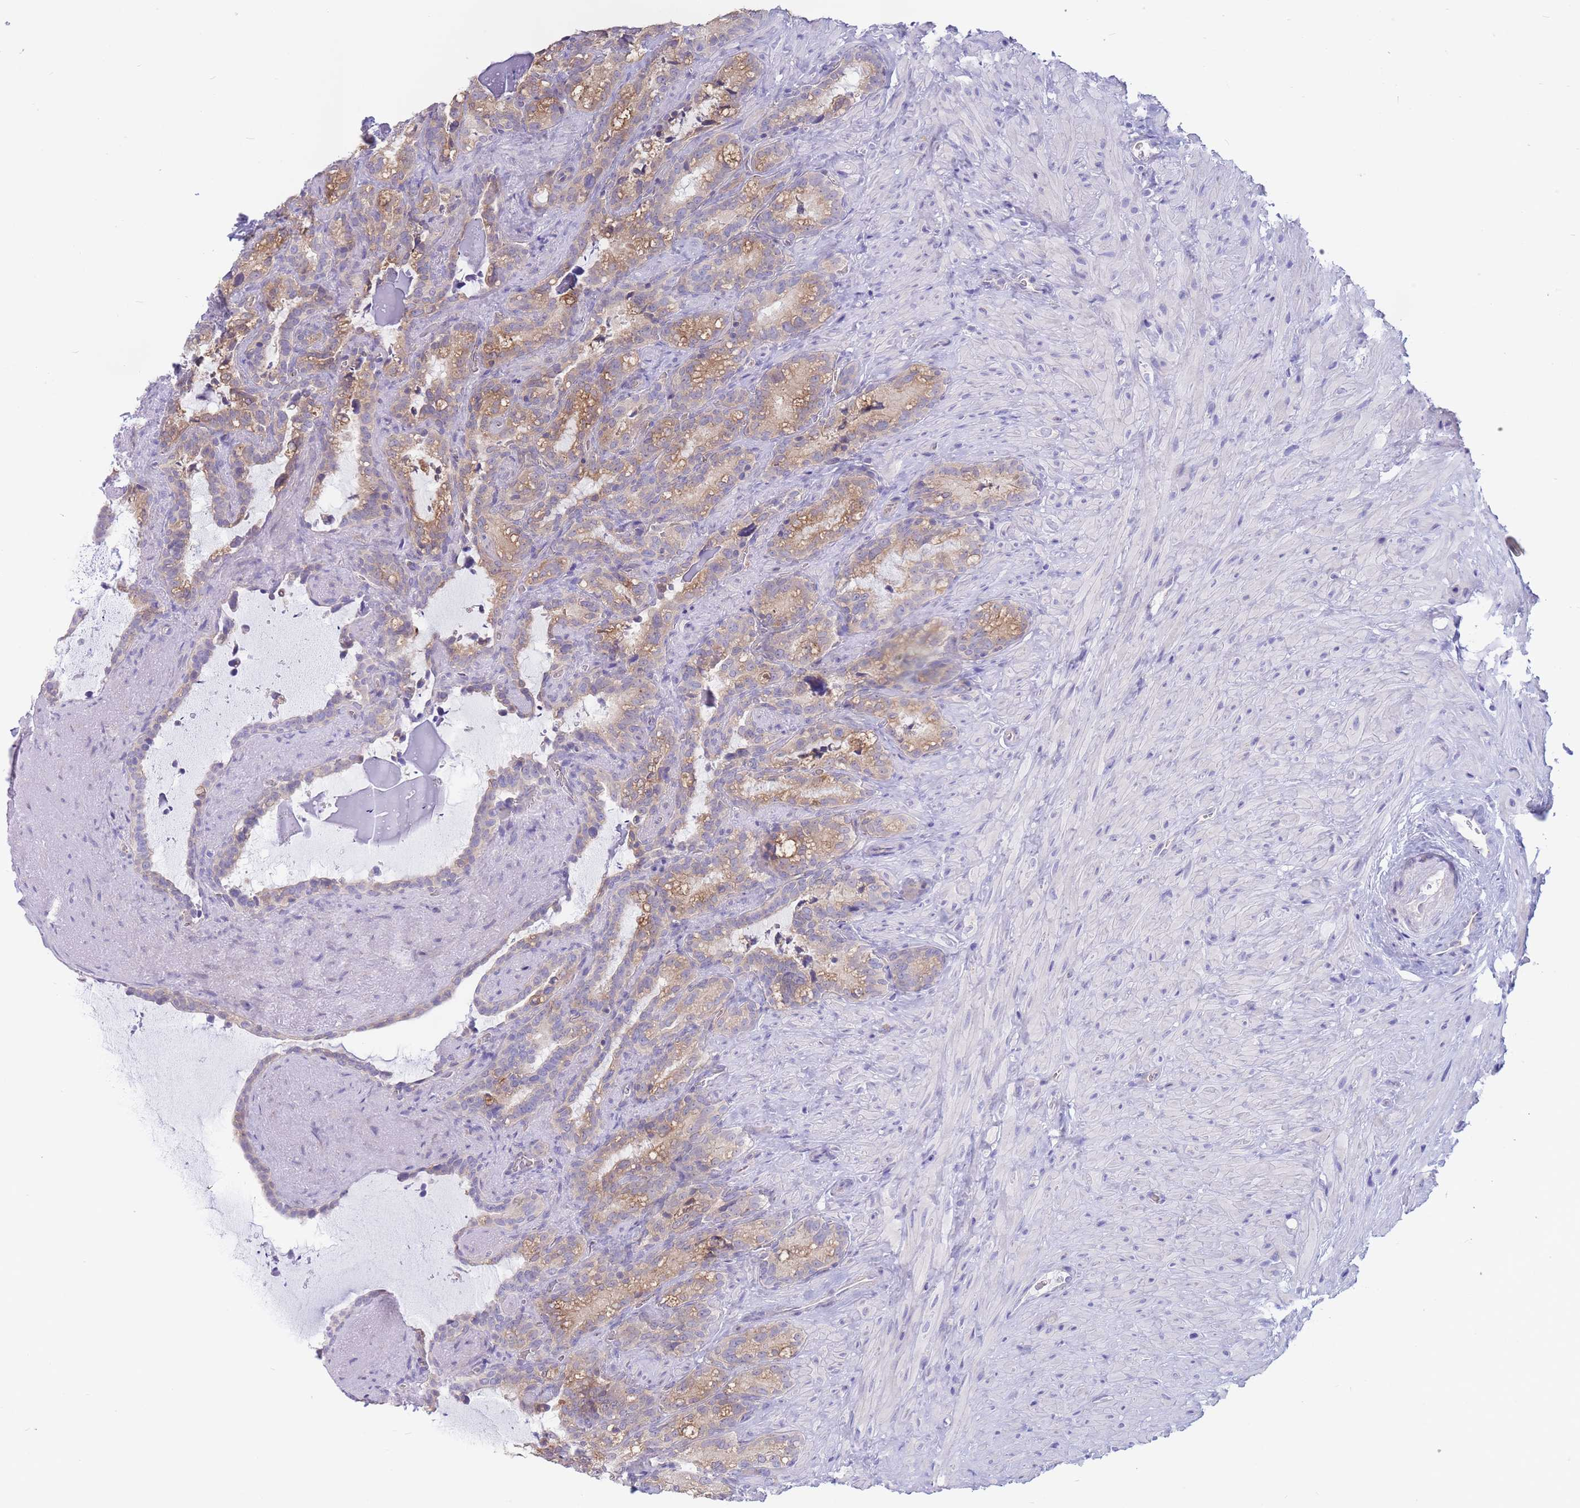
{"staining": {"intensity": "moderate", "quantity": "25%-75%", "location": "cytoplasmic/membranous"}, "tissue": "seminal vesicle", "cell_type": "Glandular cells", "image_type": "normal", "snomed": [{"axis": "morphology", "description": "Normal tissue, NOS"}, {"axis": "topography", "description": "Prostate"}, {"axis": "topography", "description": "Seminal veicle"}], "caption": "Brown immunohistochemical staining in unremarkable human seminal vesicle shows moderate cytoplasmic/membranous positivity in about 25%-75% of glandular cells.", "gene": "ALS2CL", "patient": {"sex": "male", "age": 58}}